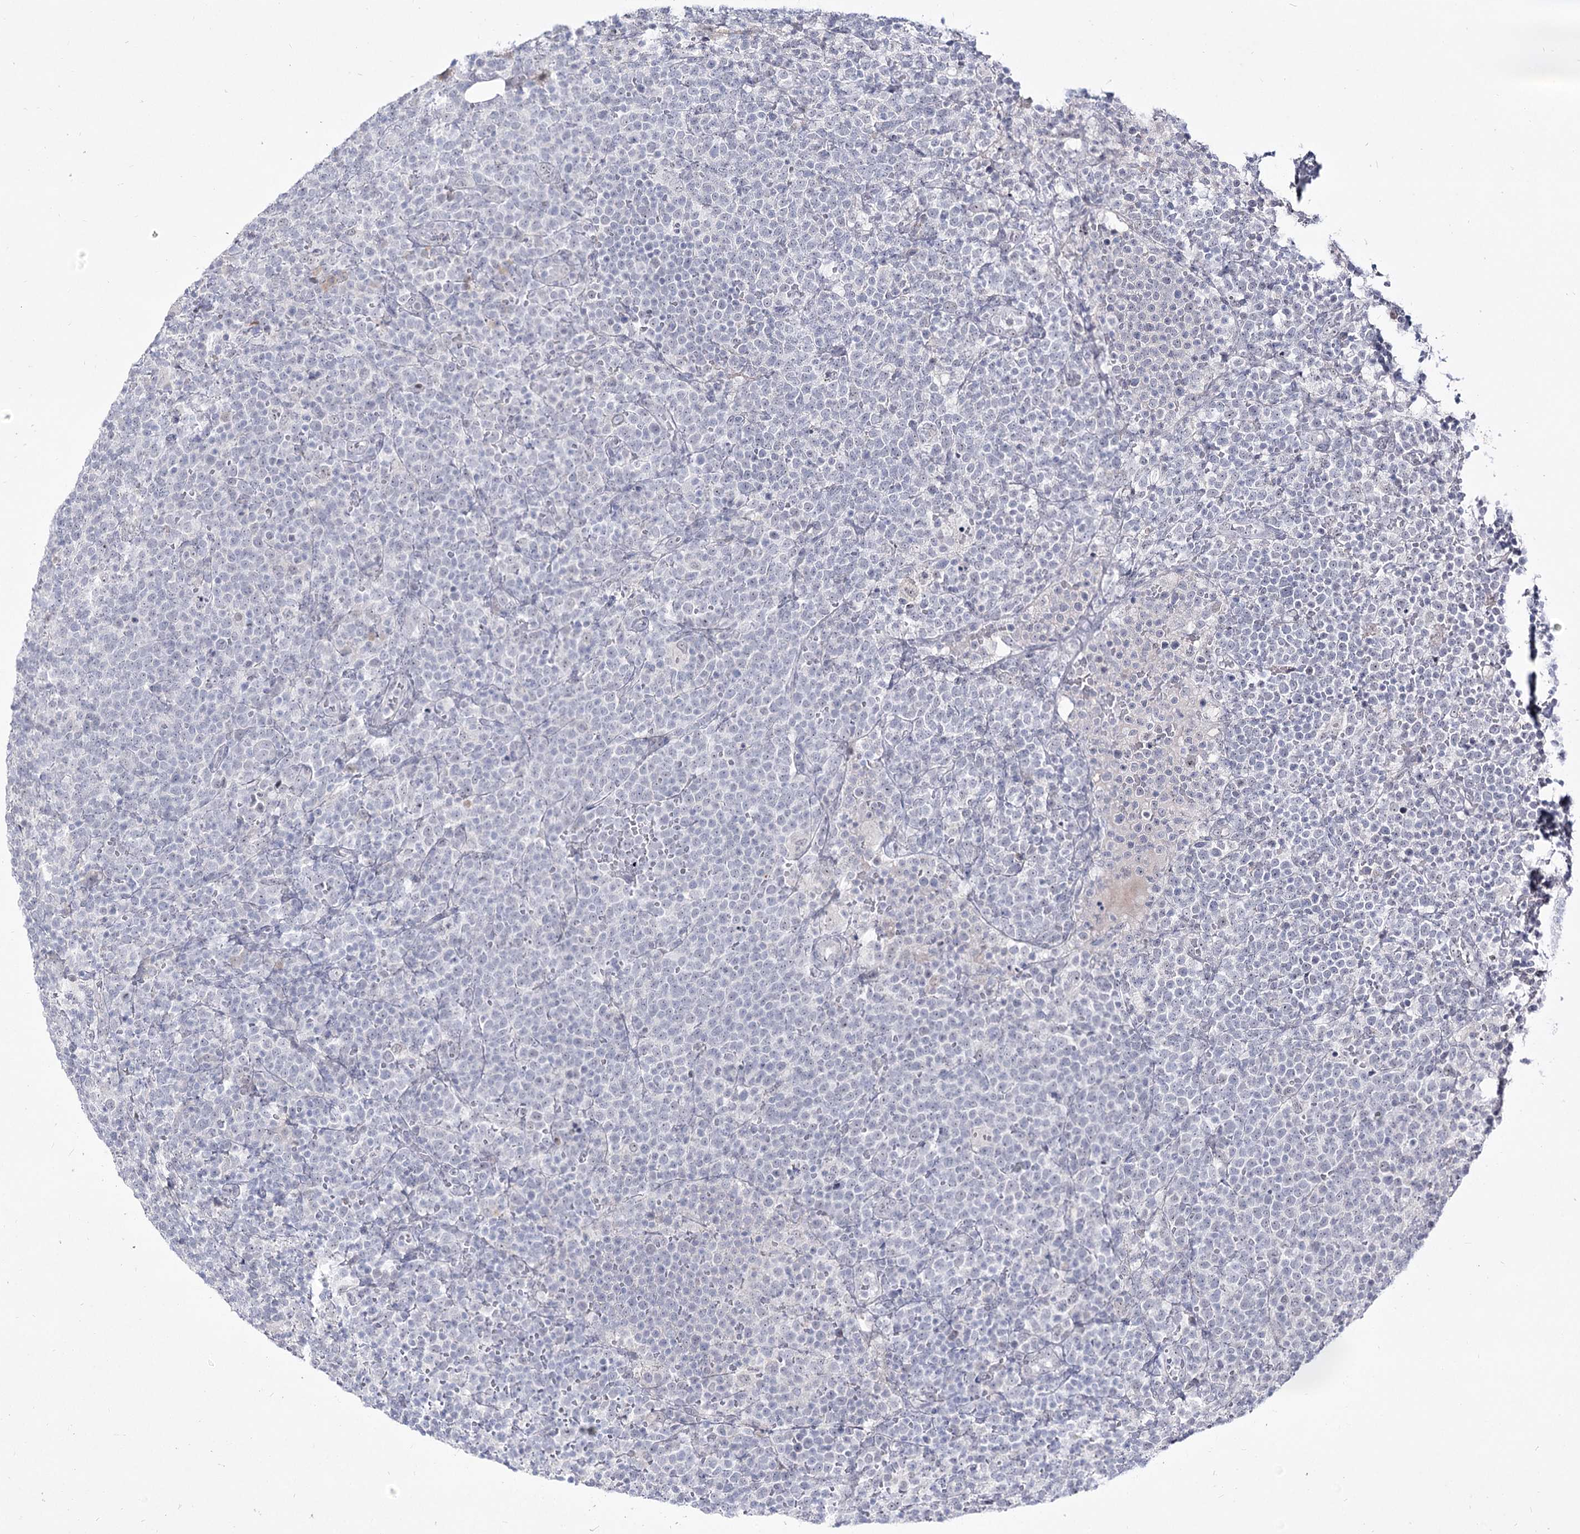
{"staining": {"intensity": "negative", "quantity": "none", "location": "none"}, "tissue": "lymphoma", "cell_type": "Tumor cells", "image_type": "cancer", "snomed": [{"axis": "morphology", "description": "Malignant lymphoma, non-Hodgkin's type, High grade"}, {"axis": "topography", "description": "Lymph node"}], "caption": "Immunohistochemical staining of human lymphoma exhibits no significant expression in tumor cells.", "gene": "DDX50", "patient": {"sex": "male", "age": 61}}